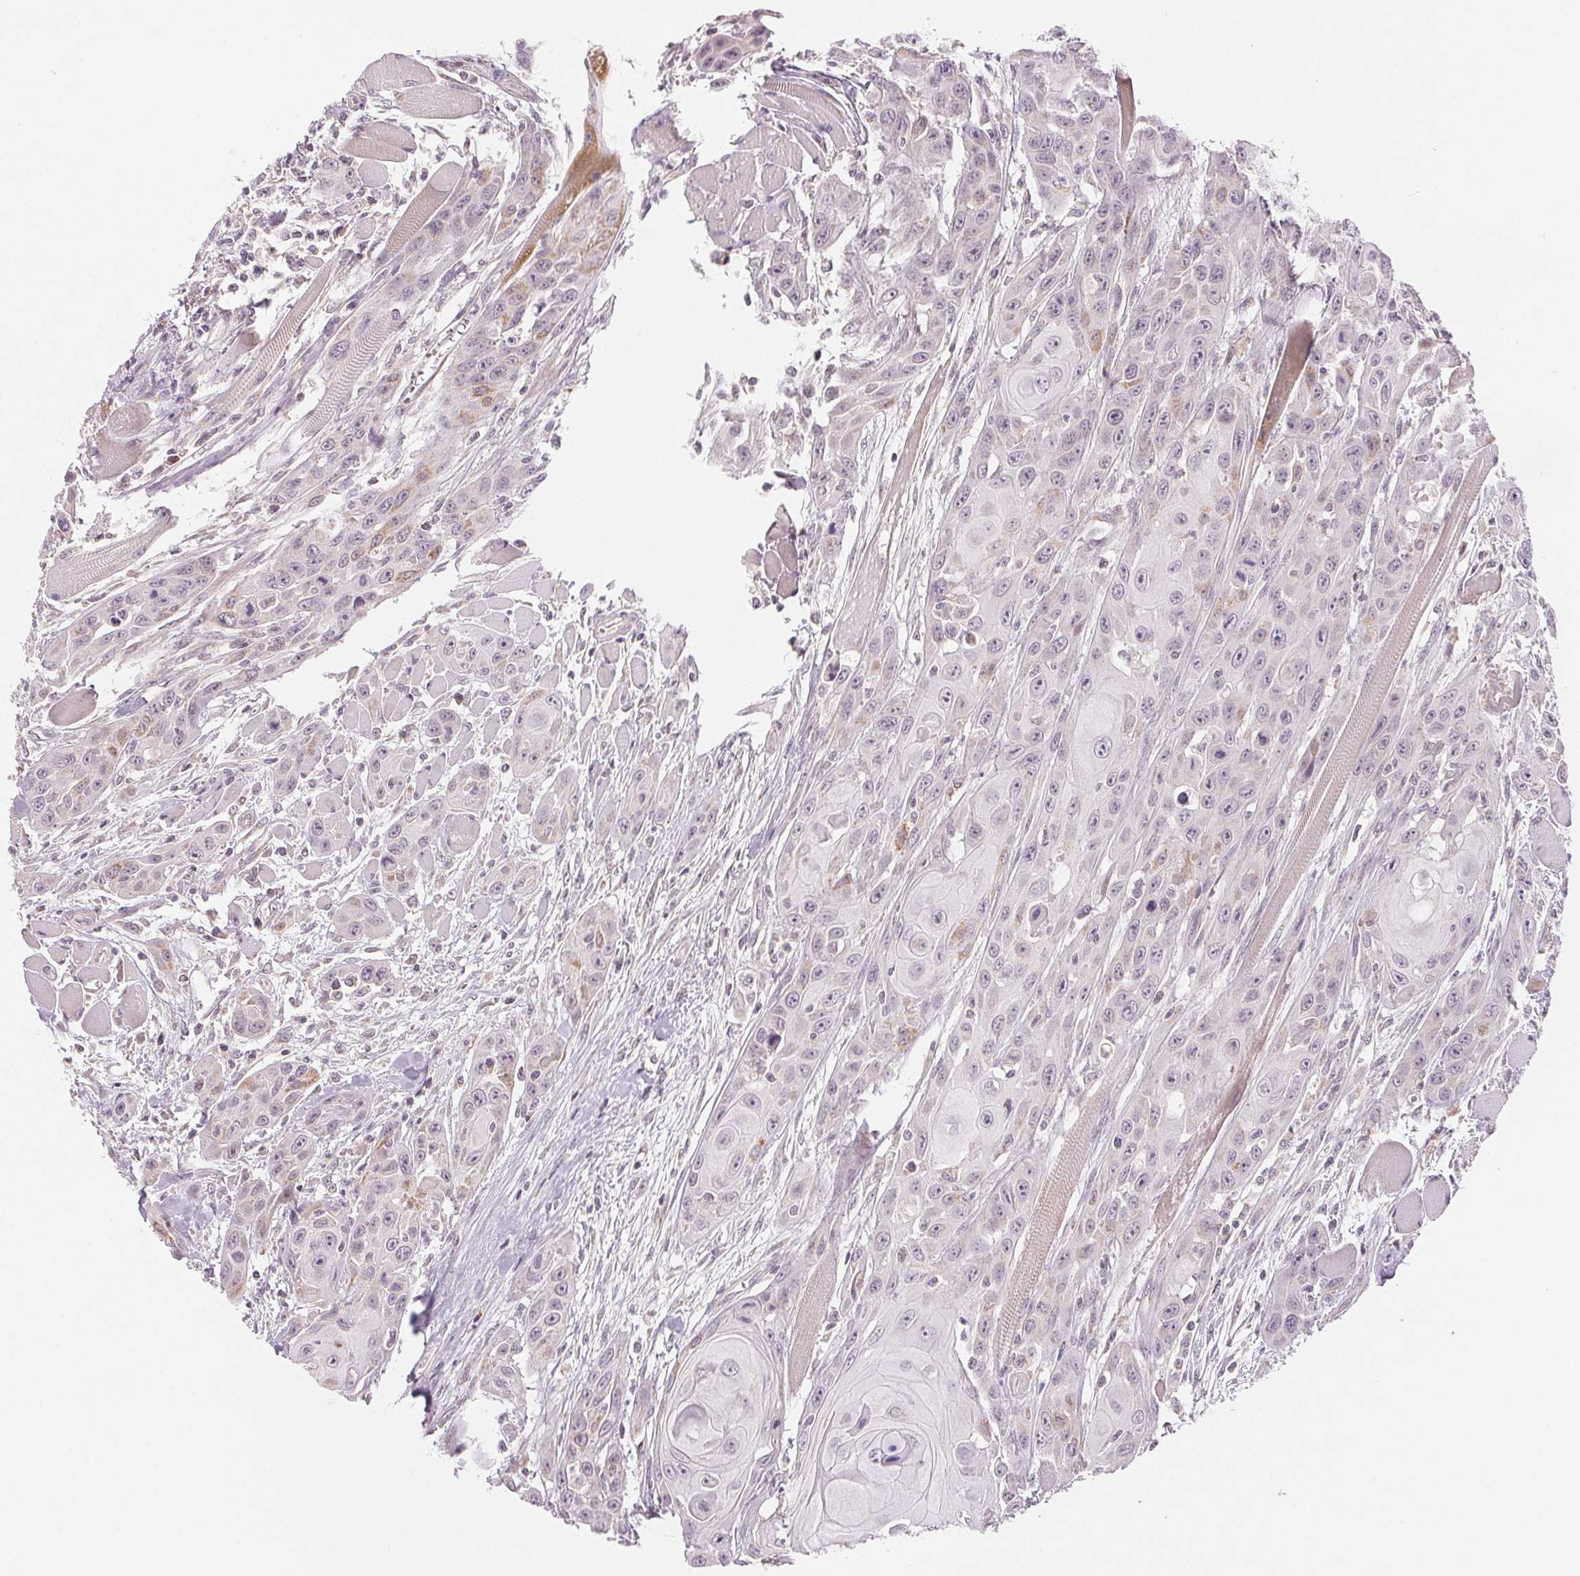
{"staining": {"intensity": "moderate", "quantity": "<25%", "location": "cytoplasmic/membranous"}, "tissue": "head and neck cancer", "cell_type": "Tumor cells", "image_type": "cancer", "snomed": [{"axis": "morphology", "description": "Squamous cell carcinoma, NOS"}, {"axis": "topography", "description": "Head-Neck"}], "caption": "Protein staining of squamous cell carcinoma (head and neck) tissue demonstrates moderate cytoplasmic/membranous staining in approximately <25% of tumor cells. The staining is performed using DAB brown chromogen to label protein expression. The nuclei are counter-stained blue using hematoxylin.", "gene": "HINT2", "patient": {"sex": "female", "age": 80}}